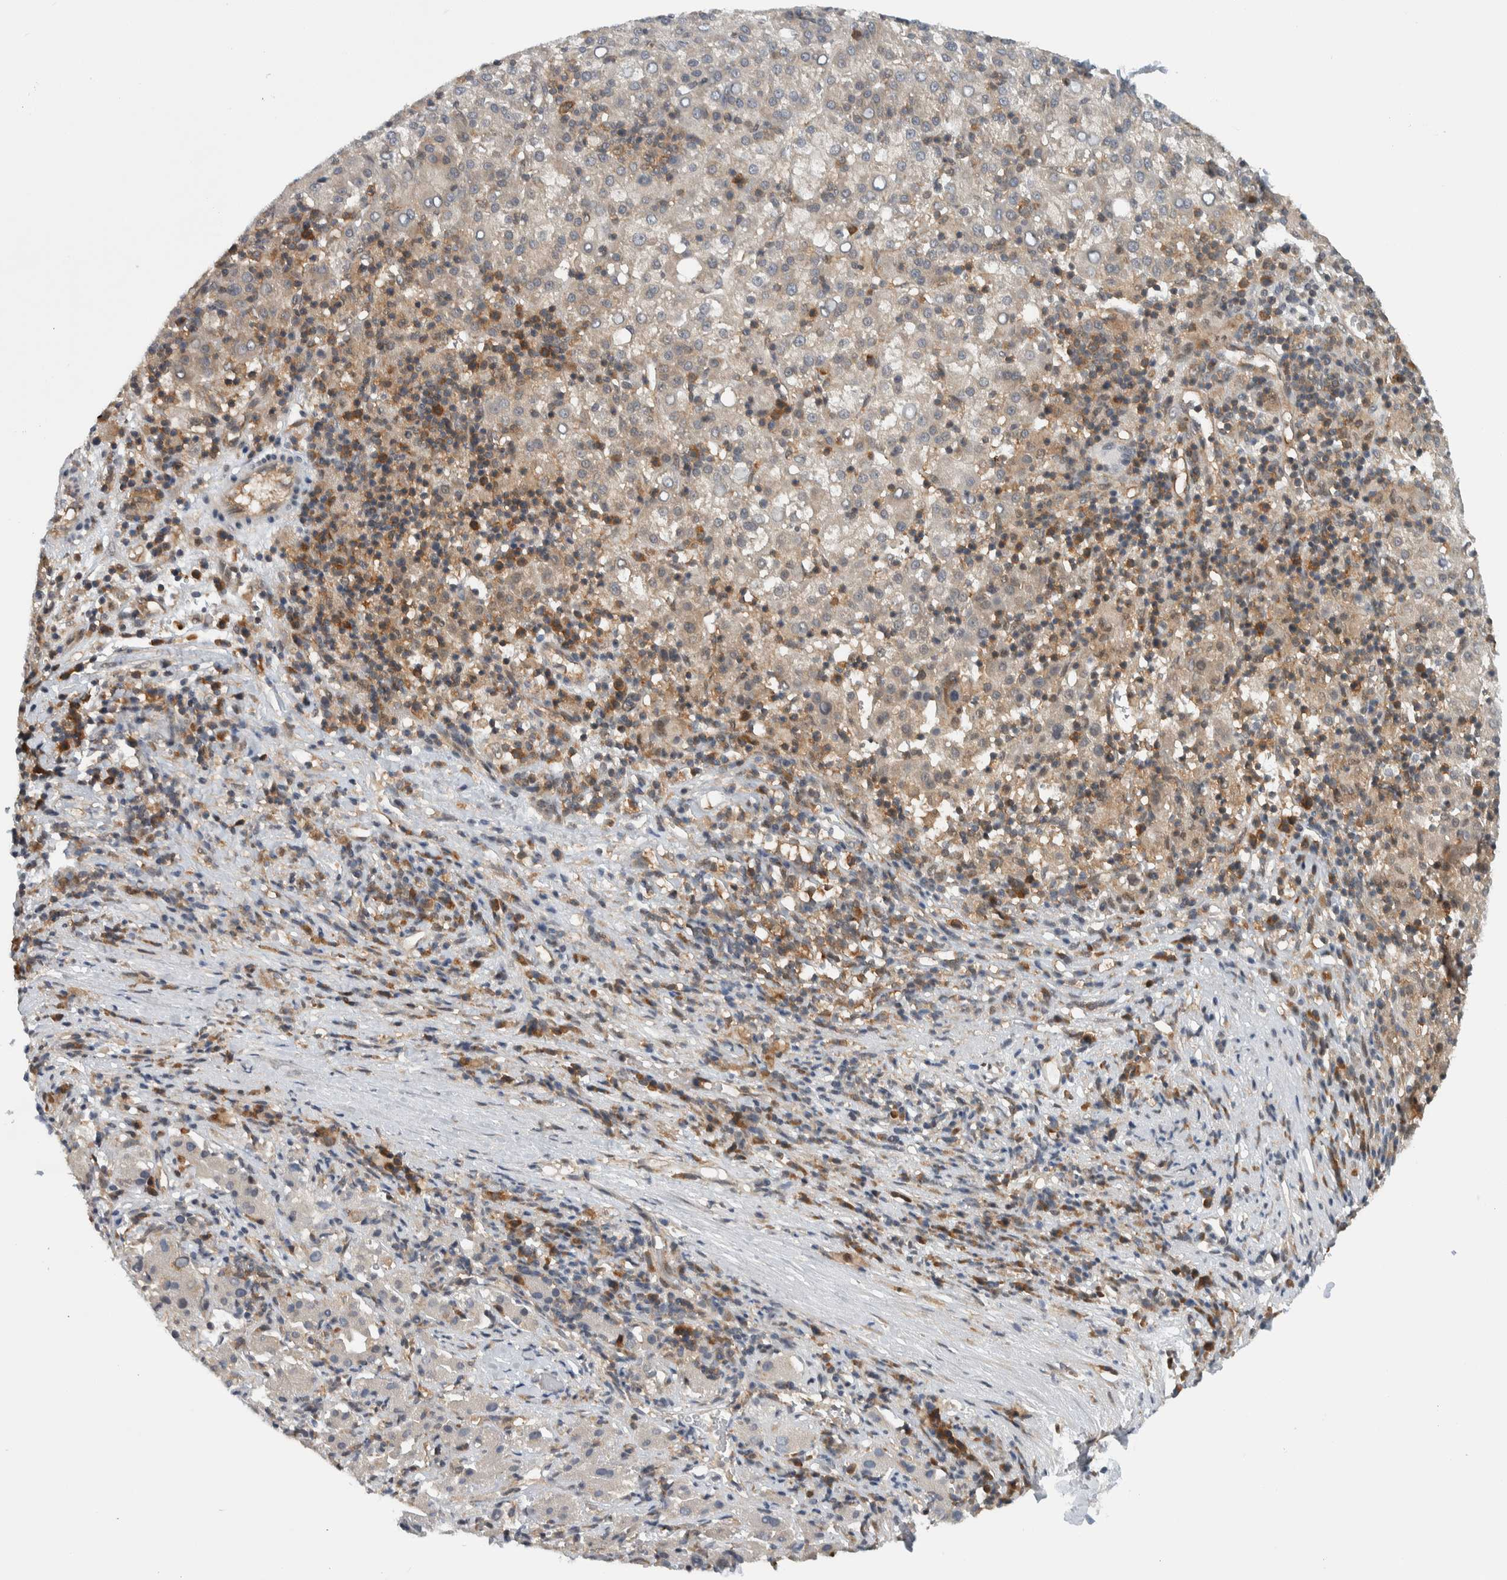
{"staining": {"intensity": "weak", "quantity": "25%-75%", "location": "cytoplasmic/membranous"}, "tissue": "liver cancer", "cell_type": "Tumor cells", "image_type": "cancer", "snomed": [{"axis": "morphology", "description": "Carcinoma, Hepatocellular, NOS"}, {"axis": "topography", "description": "Liver"}], "caption": "Protein analysis of liver hepatocellular carcinoma tissue reveals weak cytoplasmic/membranous positivity in approximately 25%-75% of tumor cells.", "gene": "CCDC43", "patient": {"sex": "female", "age": 58}}